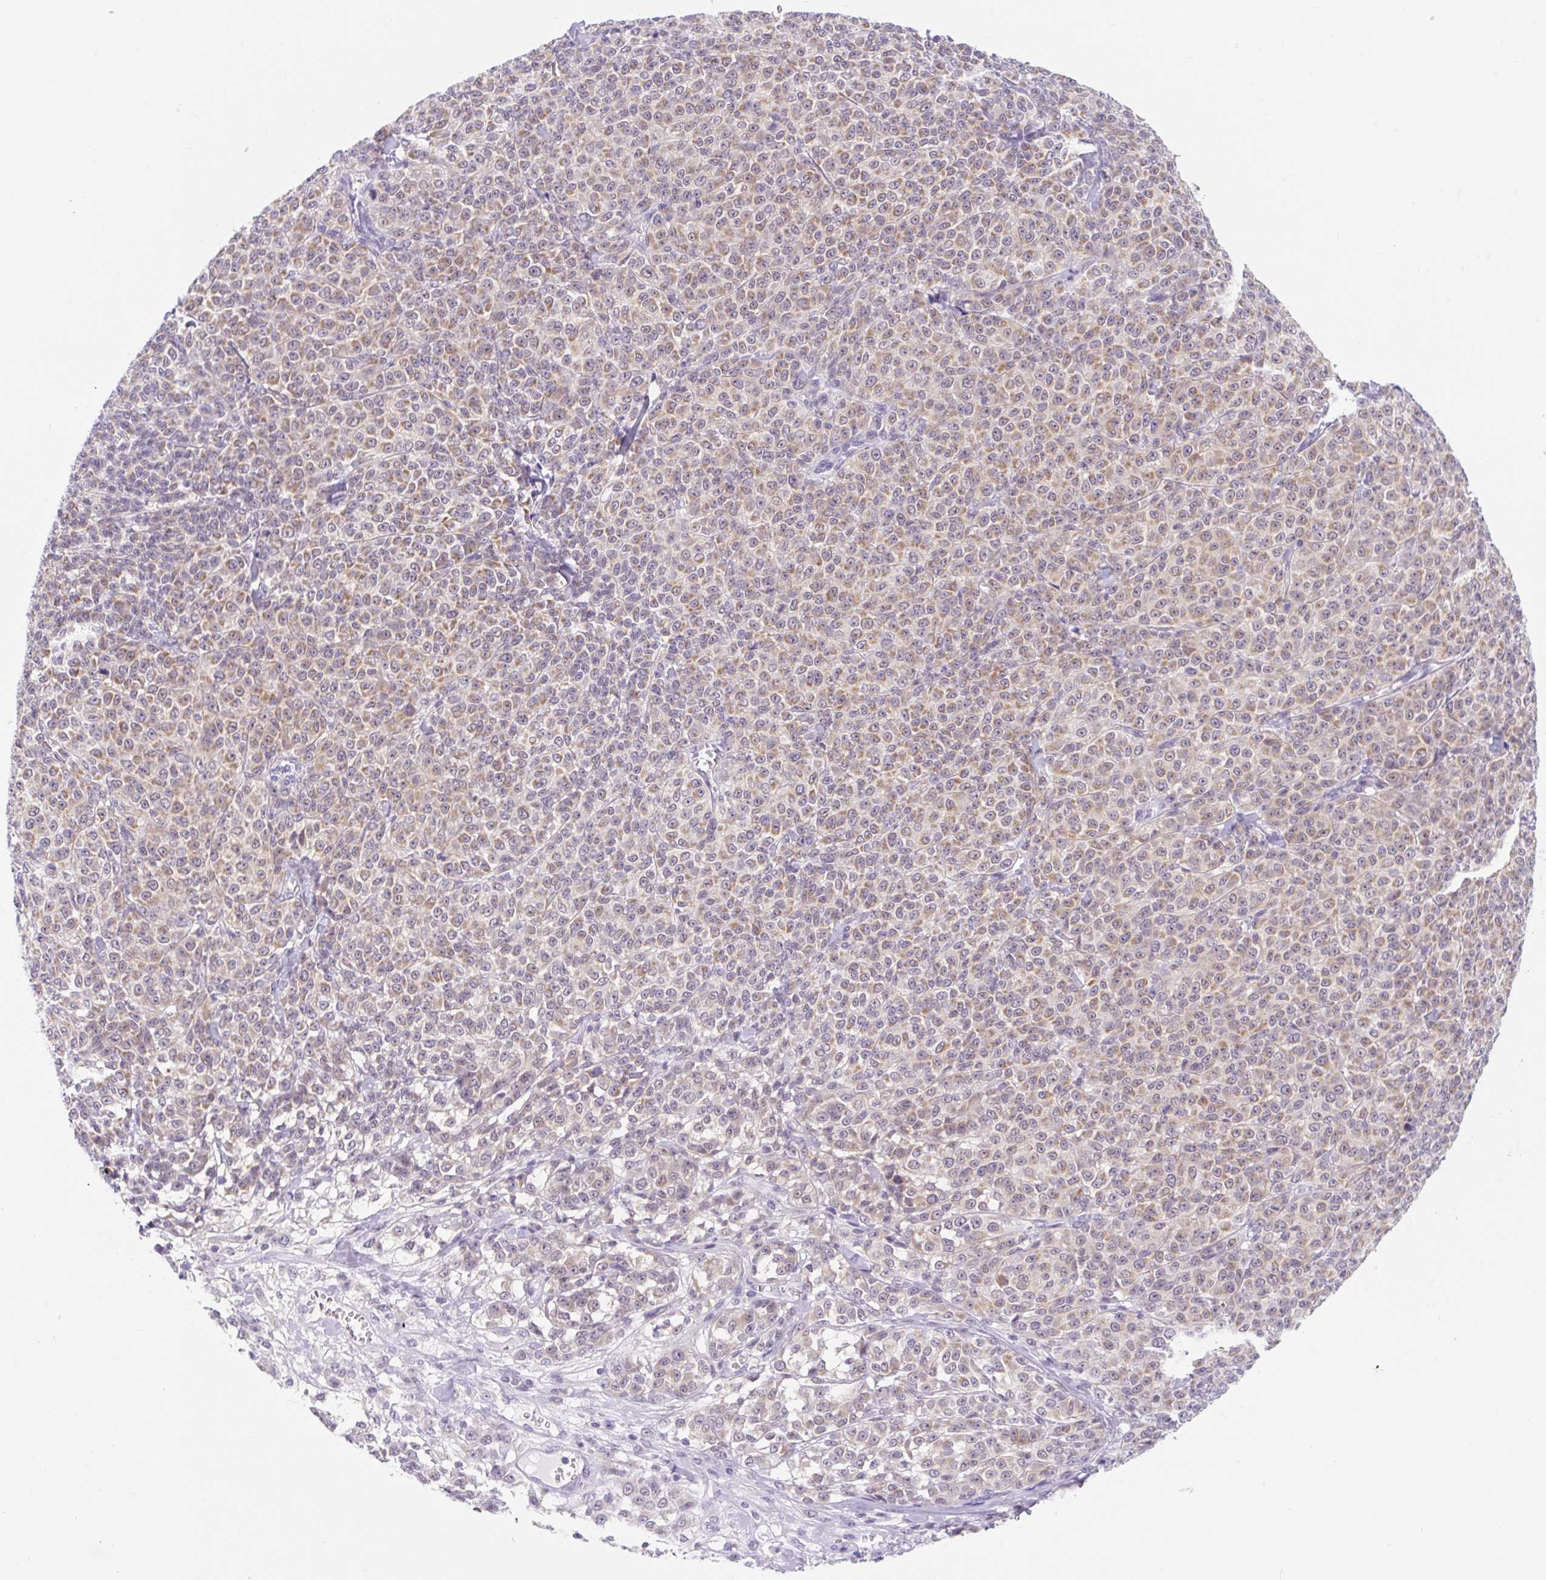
{"staining": {"intensity": "weak", "quantity": ">75%", "location": "cytoplasmic/membranous"}, "tissue": "melanoma", "cell_type": "Tumor cells", "image_type": "cancer", "snomed": [{"axis": "morphology", "description": "Normal tissue, NOS"}, {"axis": "morphology", "description": "Malignant melanoma, NOS"}, {"axis": "topography", "description": "Skin"}], "caption": "Immunohistochemistry (IHC) staining of malignant melanoma, which displays low levels of weak cytoplasmic/membranous positivity in approximately >75% of tumor cells indicating weak cytoplasmic/membranous protein expression. The staining was performed using DAB (brown) for protein detection and nuclei were counterstained in hematoxylin (blue).", "gene": "ITPK1", "patient": {"sex": "female", "age": 34}}